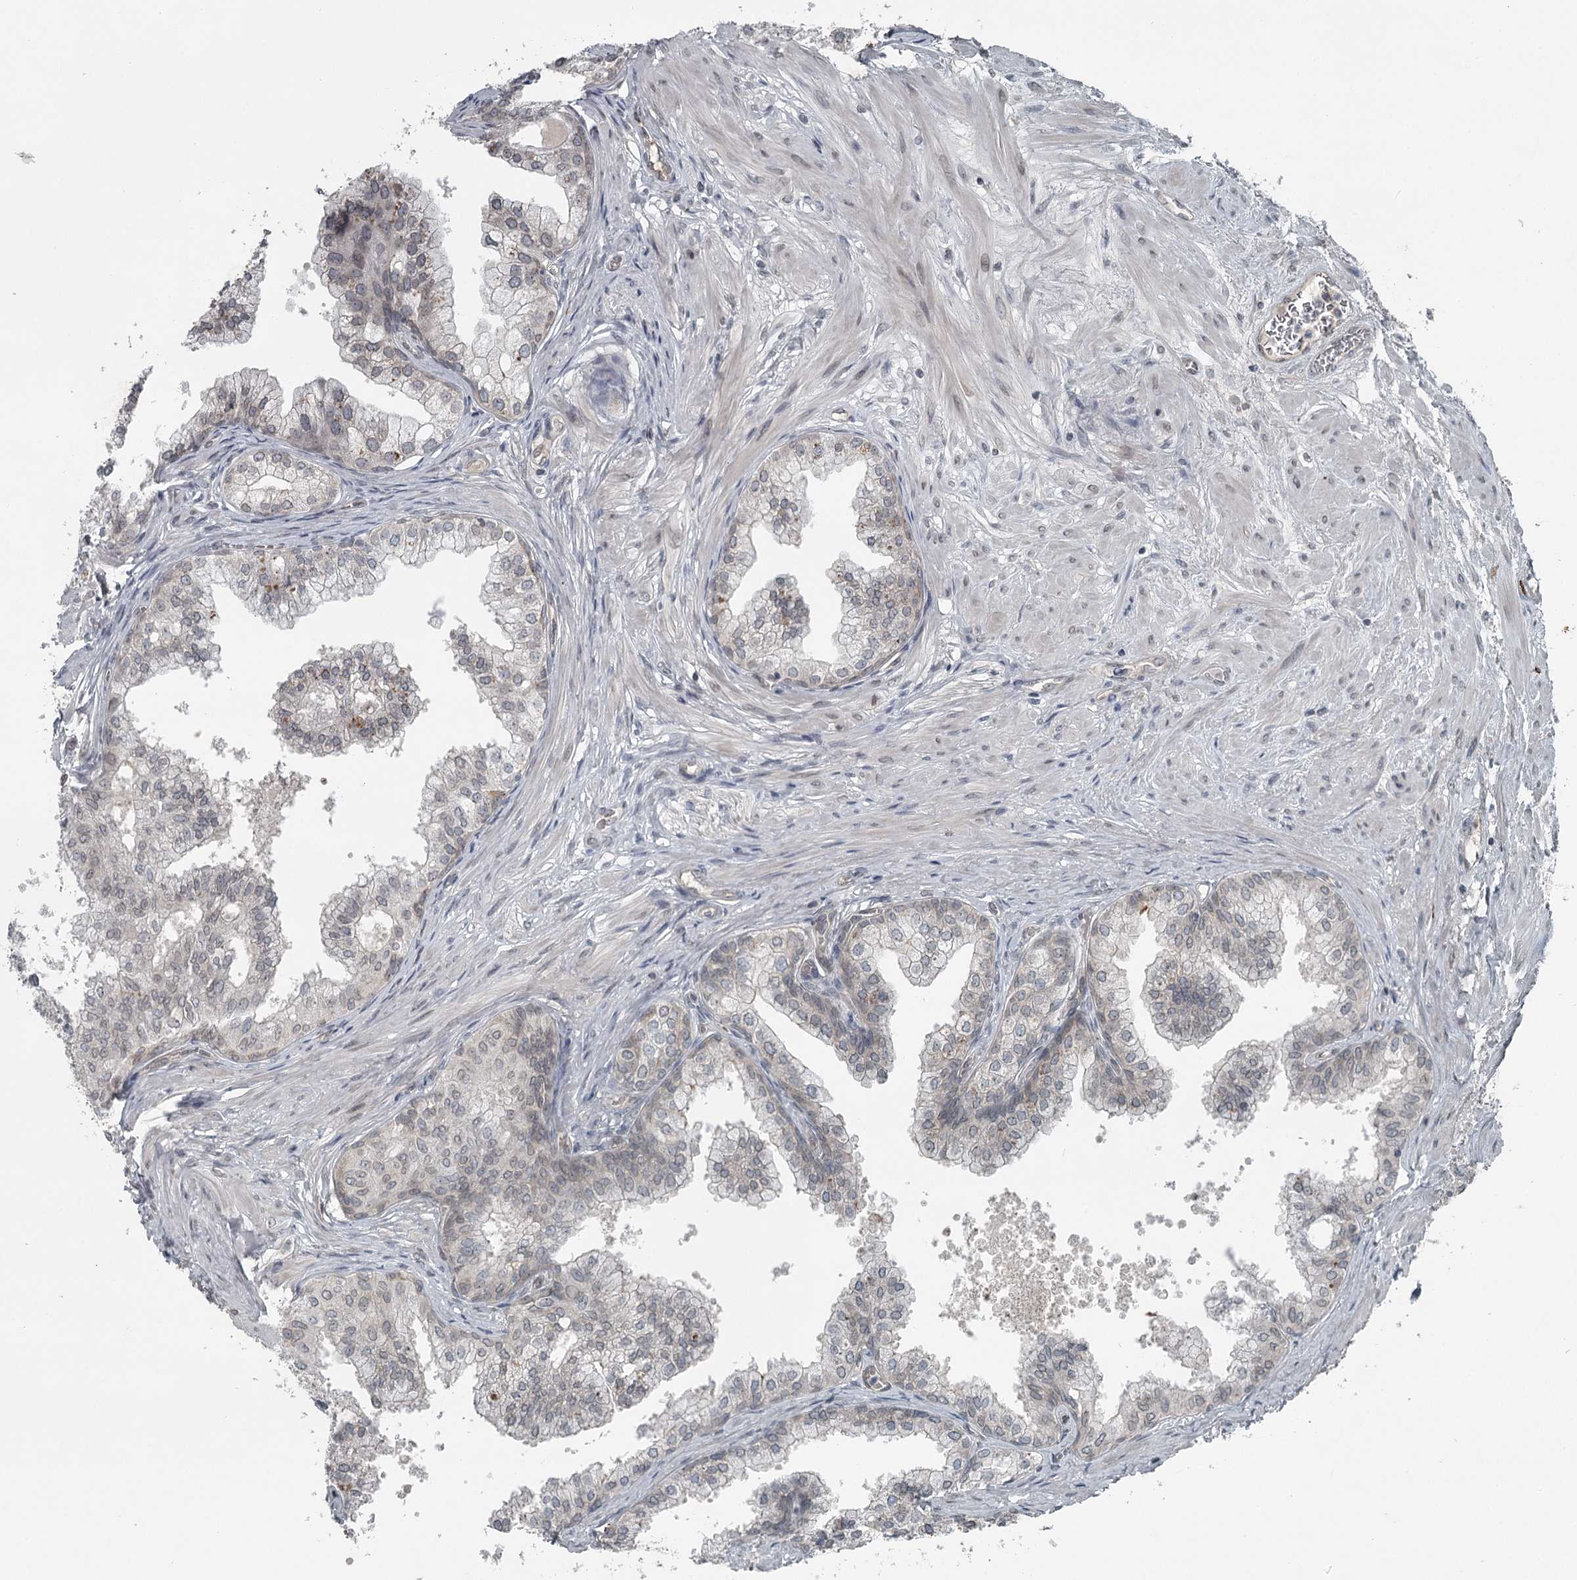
{"staining": {"intensity": "negative", "quantity": "none", "location": "none"}, "tissue": "prostate", "cell_type": "Glandular cells", "image_type": "normal", "snomed": [{"axis": "morphology", "description": "Normal tissue, NOS"}, {"axis": "topography", "description": "Prostate"}], "caption": "There is no significant positivity in glandular cells of prostate. The staining was performed using DAB (3,3'-diaminobenzidine) to visualize the protein expression in brown, while the nuclei were stained in blue with hematoxylin (Magnification: 20x).", "gene": "SLC39A8", "patient": {"sex": "male", "age": 60}}